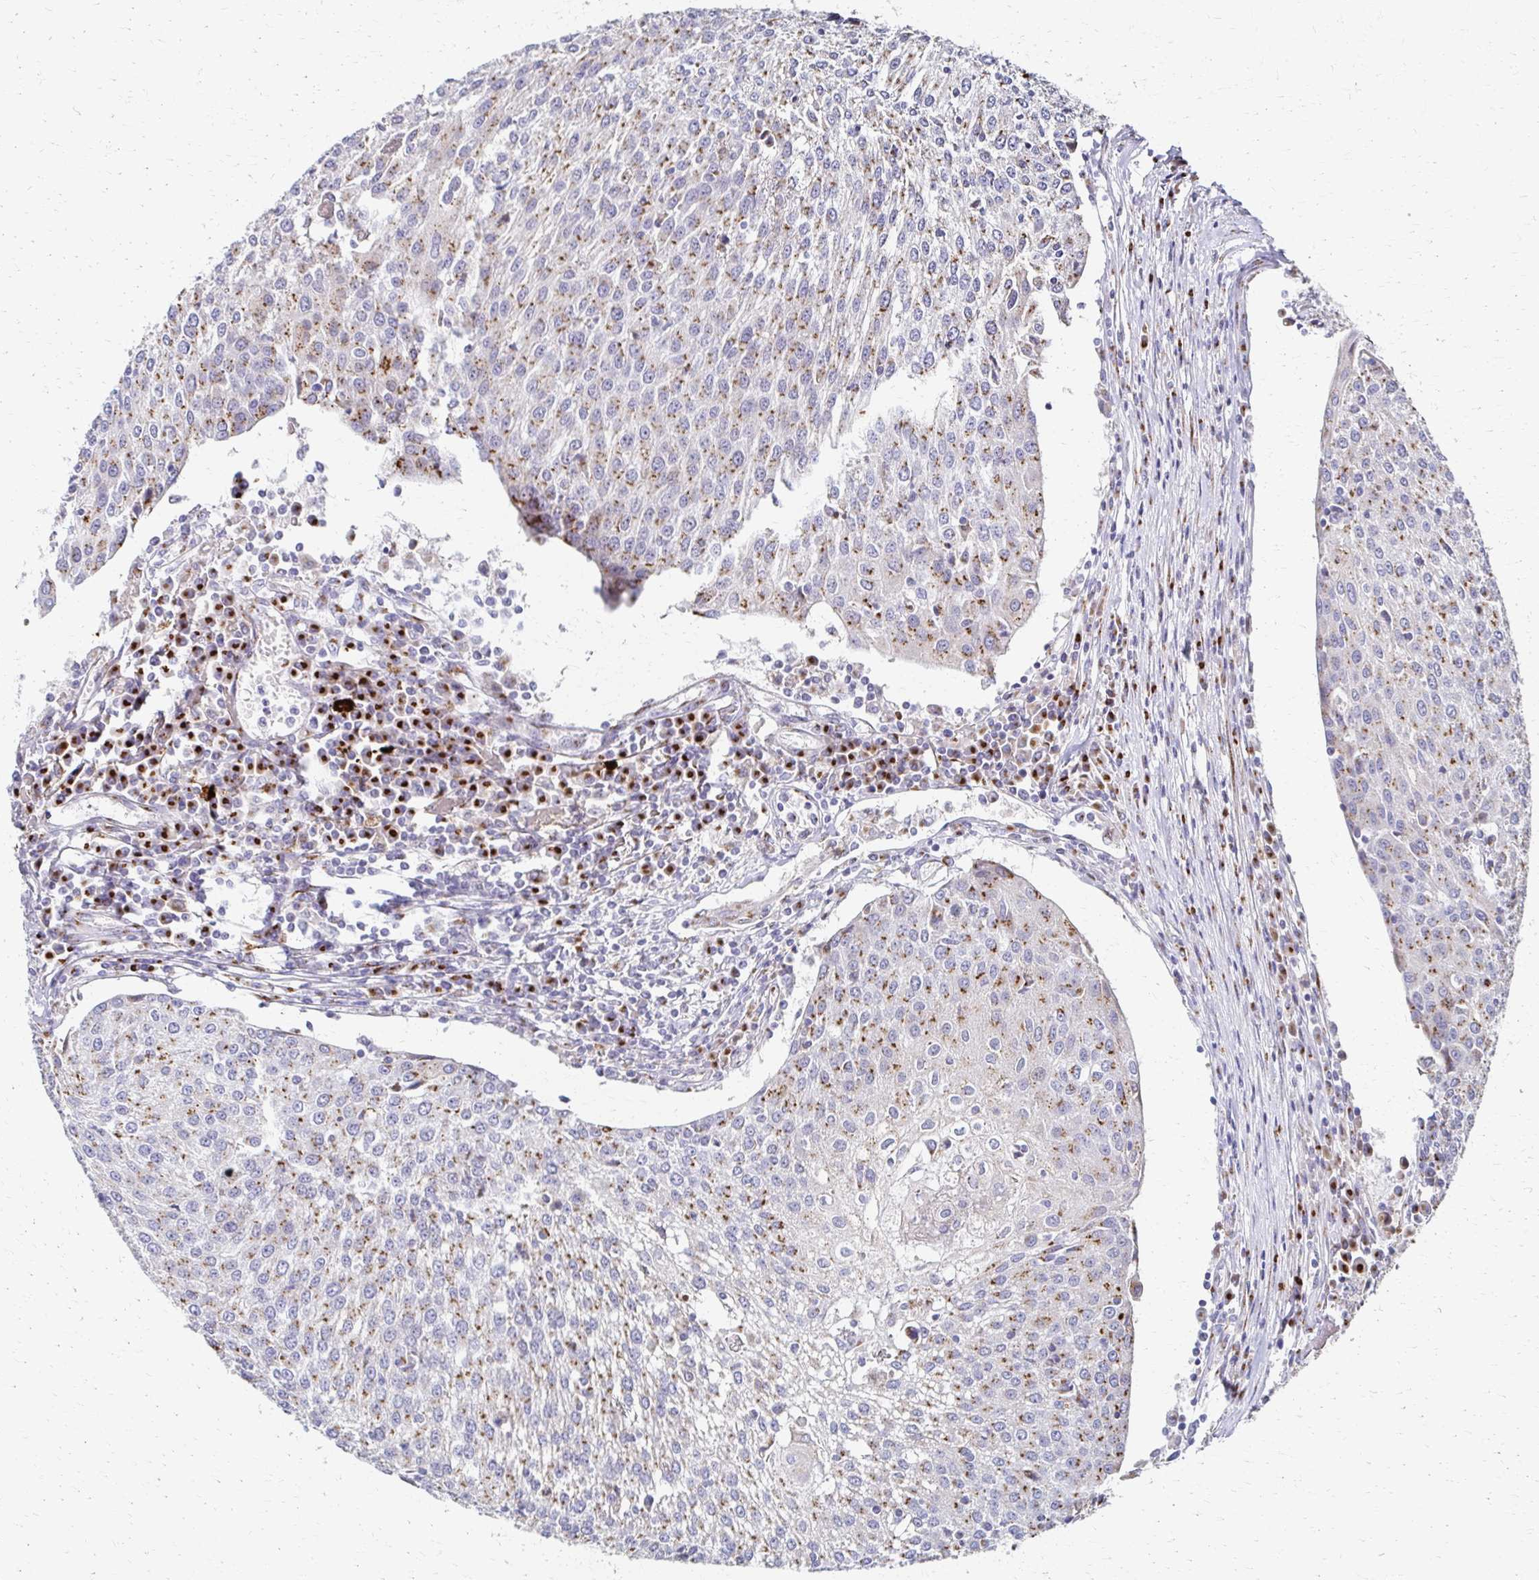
{"staining": {"intensity": "moderate", "quantity": ">75%", "location": "cytoplasmic/membranous"}, "tissue": "urothelial cancer", "cell_type": "Tumor cells", "image_type": "cancer", "snomed": [{"axis": "morphology", "description": "Urothelial carcinoma, High grade"}, {"axis": "topography", "description": "Urinary bladder"}], "caption": "Urothelial cancer was stained to show a protein in brown. There is medium levels of moderate cytoplasmic/membranous expression in about >75% of tumor cells.", "gene": "TM9SF1", "patient": {"sex": "female", "age": 85}}